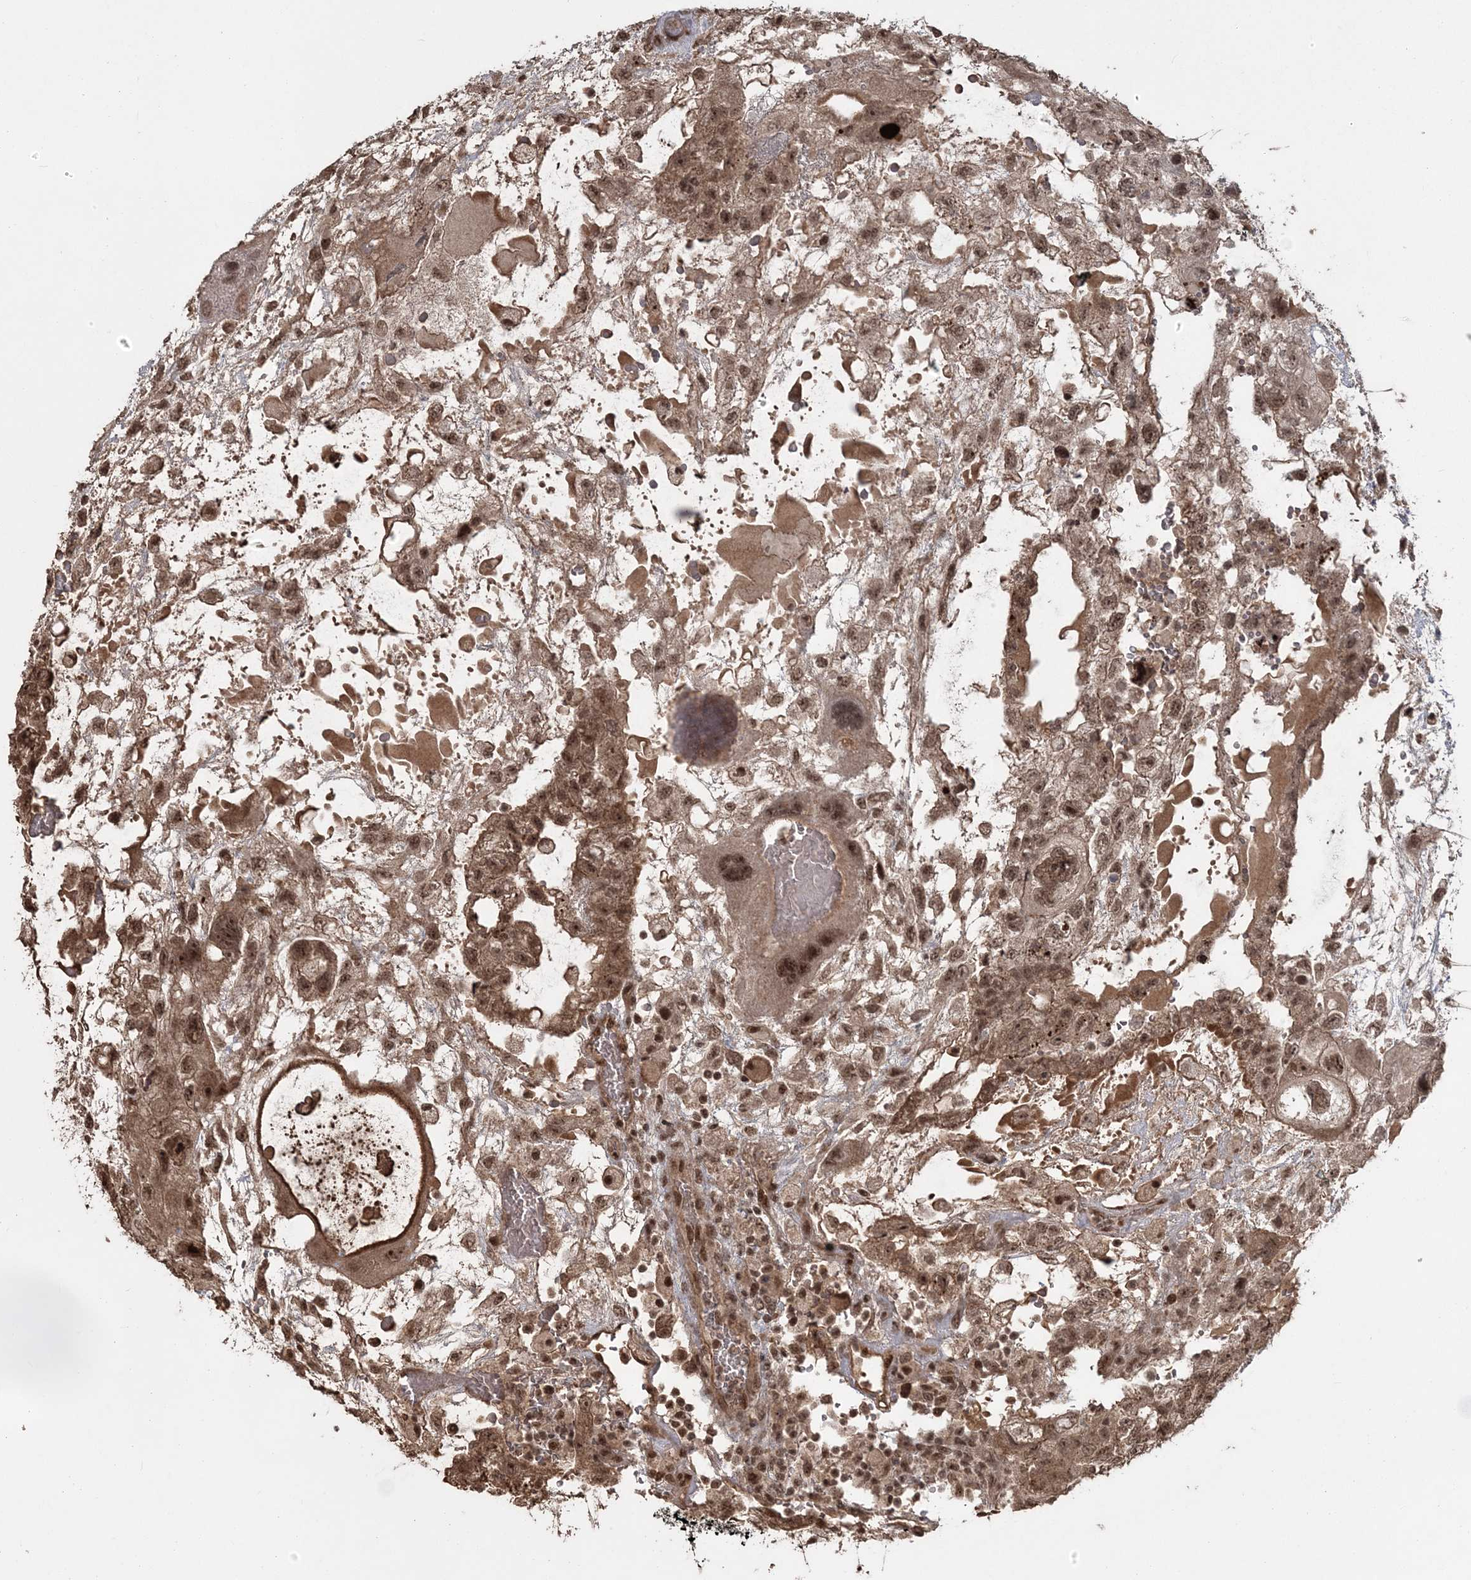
{"staining": {"intensity": "moderate", "quantity": ">75%", "location": "cytoplasmic/membranous,nuclear"}, "tissue": "testis cancer", "cell_type": "Tumor cells", "image_type": "cancer", "snomed": [{"axis": "morphology", "description": "Carcinoma, Embryonal, NOS"}, {"axis": "topography", "description": "Testis"}], "caption": "Protein staining of testis embryonal carcinoma tissue exhibits moderate cytoplasmic/membranous and nuclear expression in about >75% of tumor cells.", "gene": "EPB41L4A", "patient": {"sex": "male", "age": 36}}